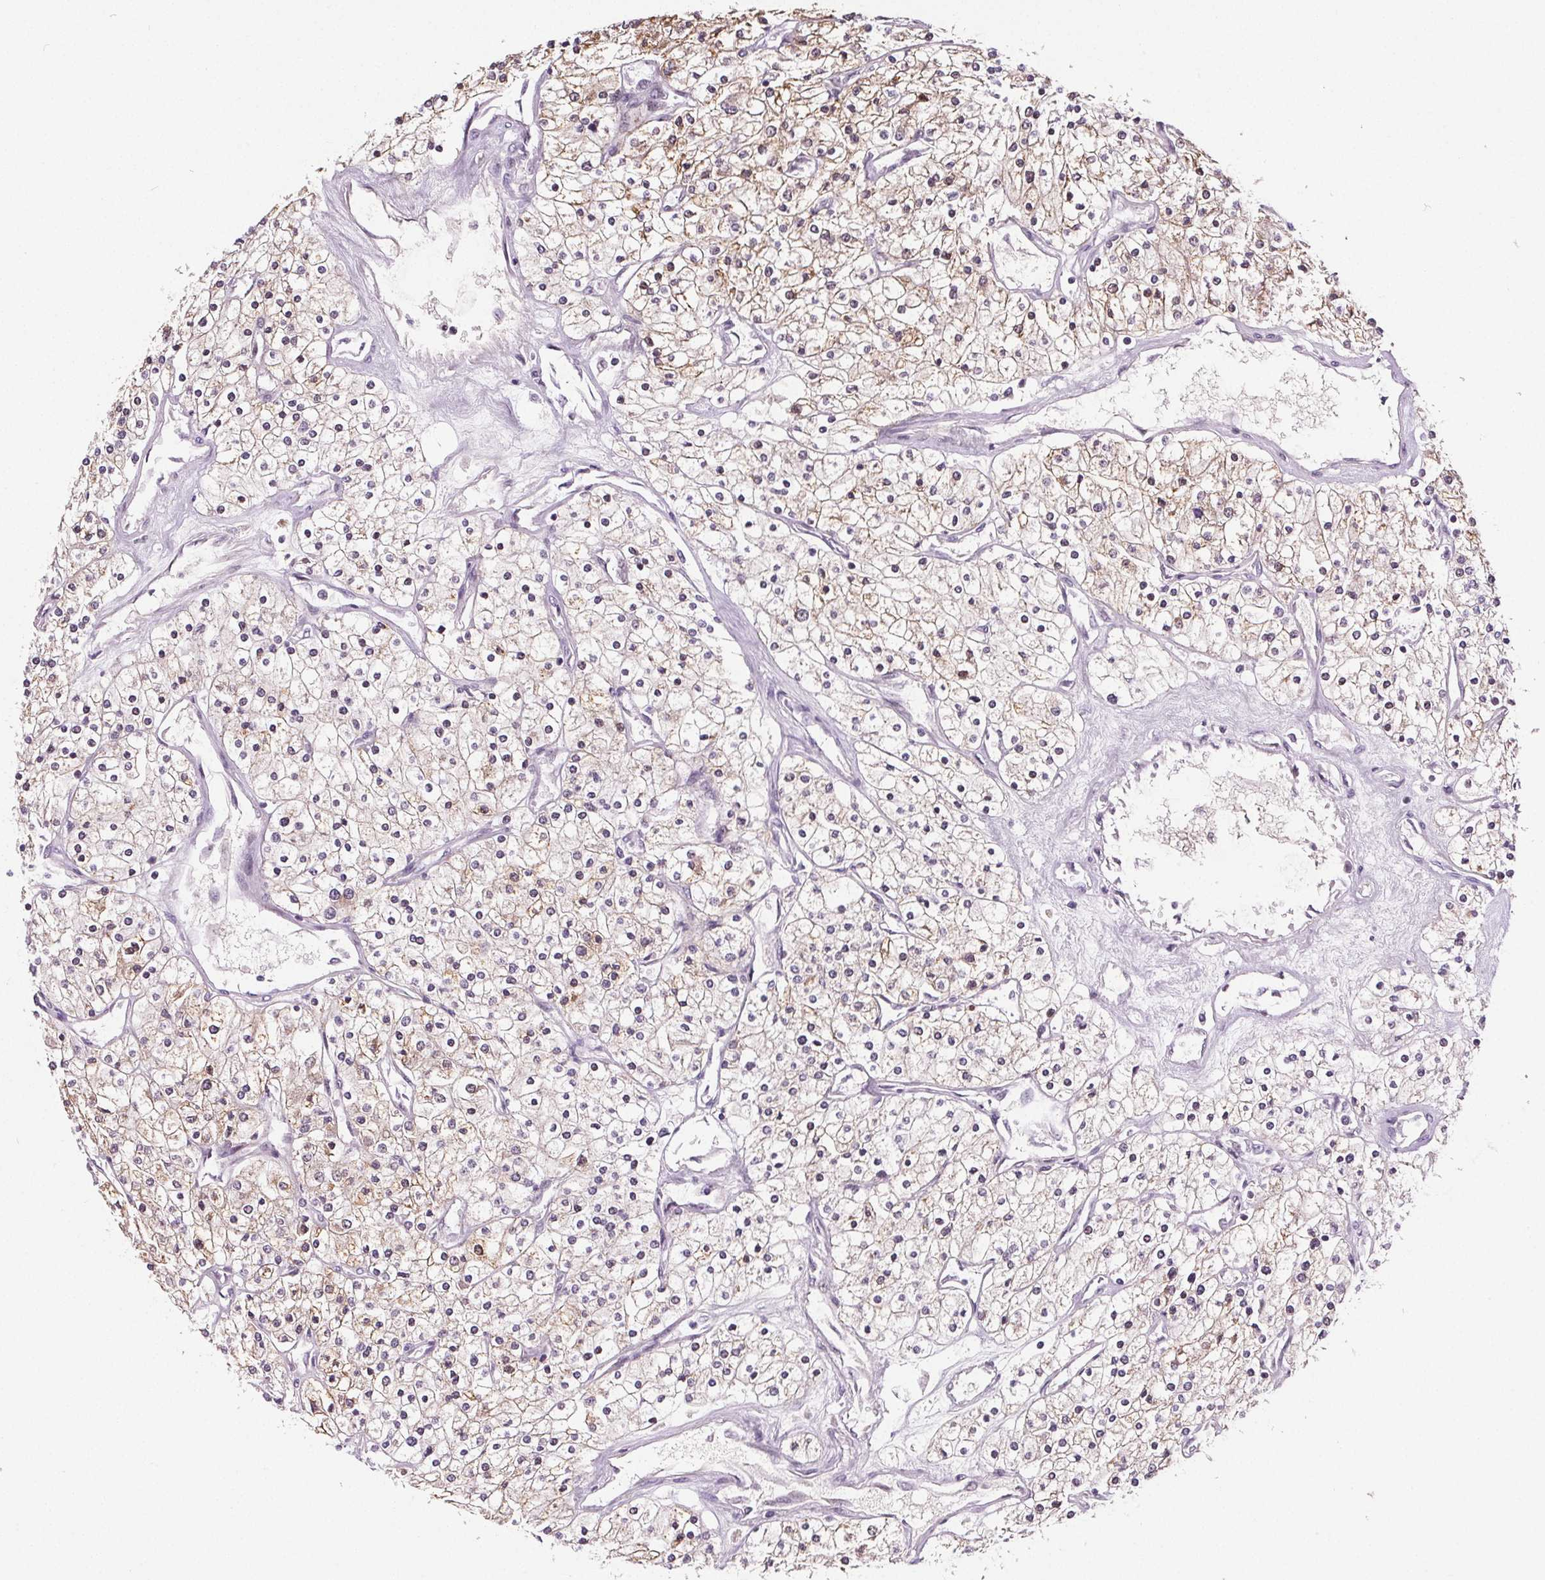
{"staining": {"intensity": "weak", "quantity": "25%-75%", "location": "cytoplasmic/membranous"}, "tissue": "renal cancer", "cell_type": "Tumor cells", "image_type": "cancer", "snomed": [{"axis": "morphology", "description": "Adenocarcinoma, NOS"}, {"axis": "topography", "description": "Kidney"}], "caption": "Protein analysis of renal cancer (adenocarcinoma) tissue reveals weak cytoplasmic/membranous positivity in approximately 25%-75% of tumor cells.", "gene": "SUCLA2", "patient": {"sex": "male", "age": 80}}